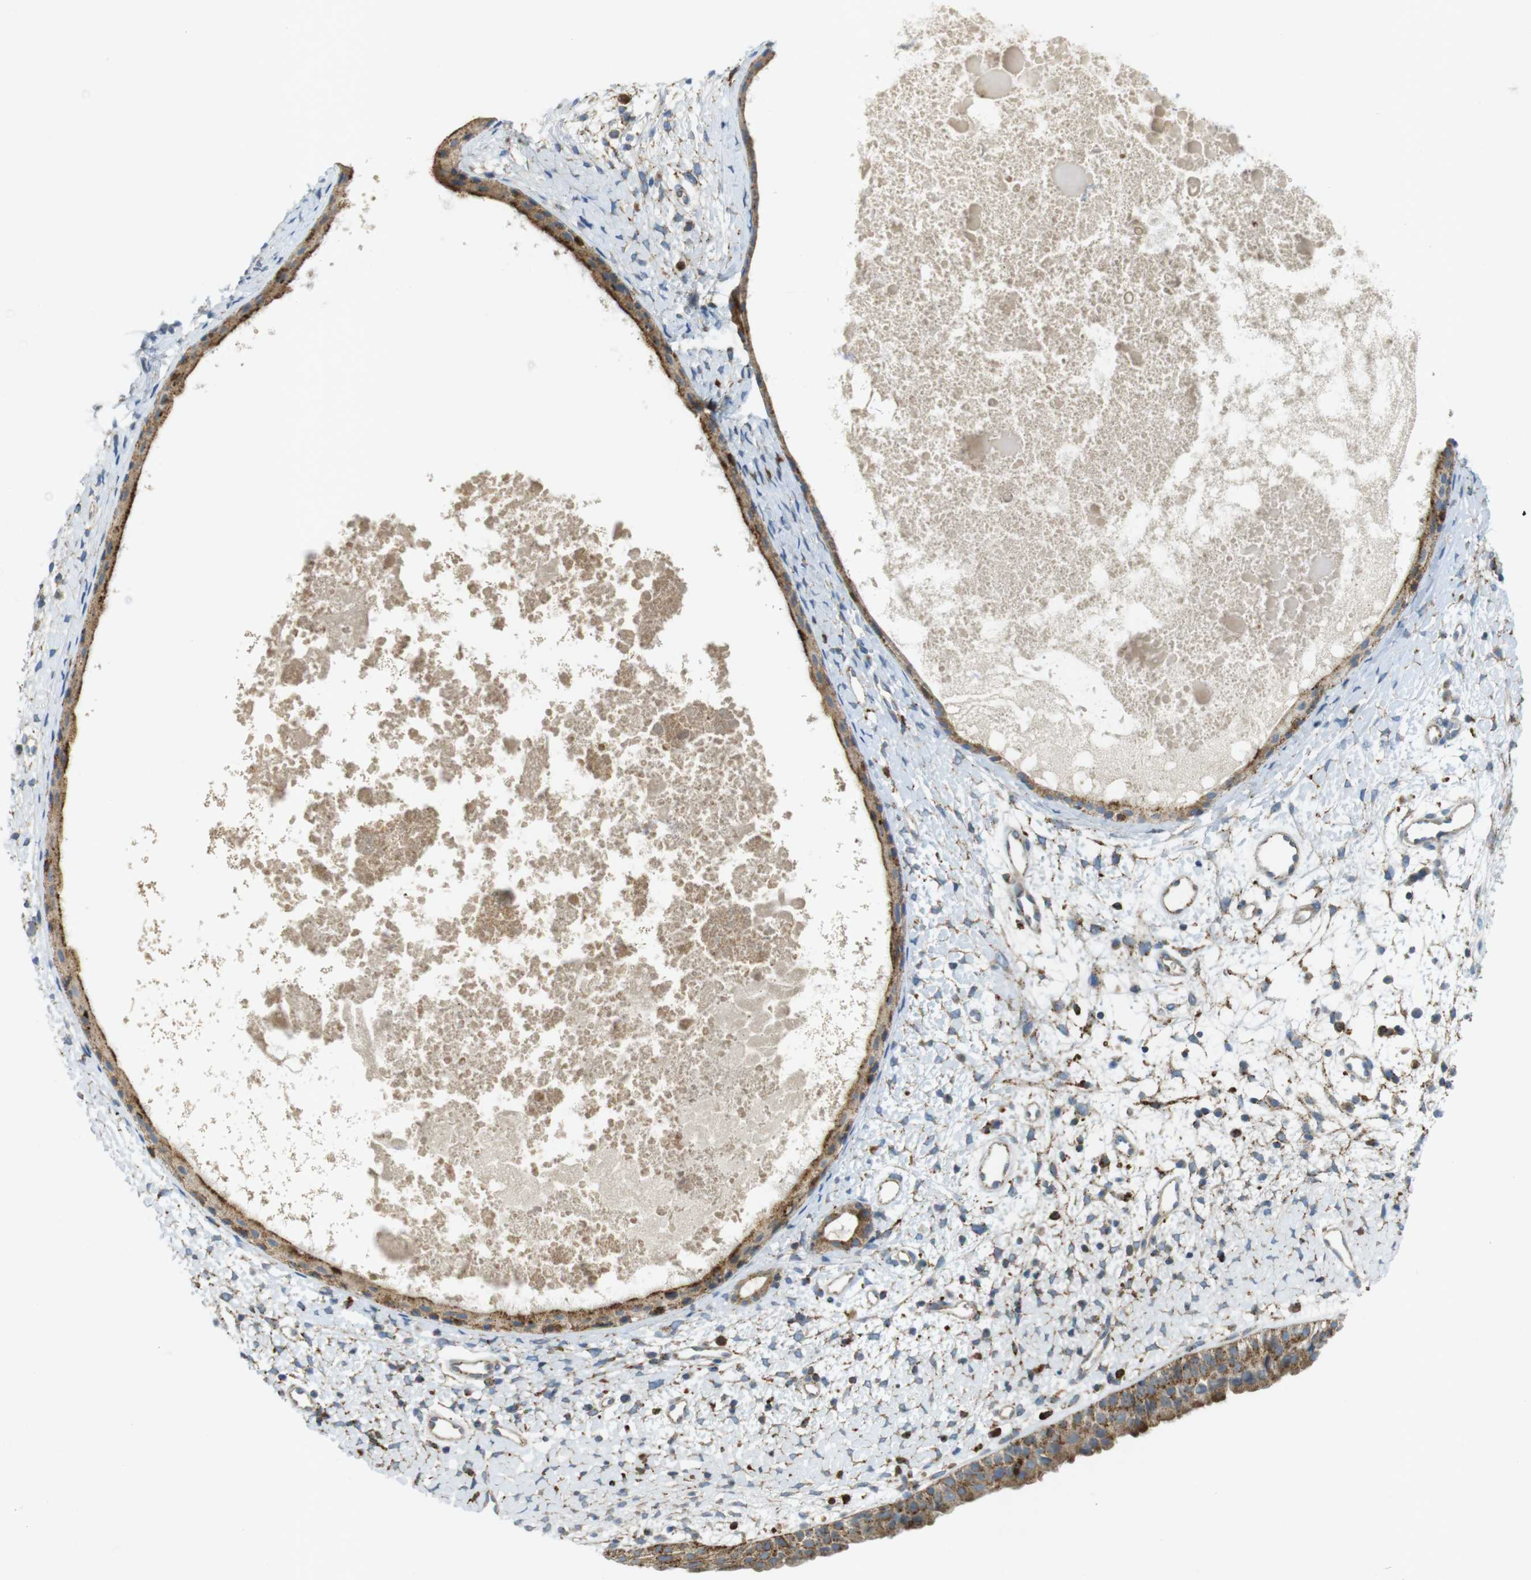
{"staining": {"intensity": "strong", "quantity": ">75%", "location": "cytoplasmic/membranous"}, "tissue": "nasopharynx", "cell_type": "Respiratory epithelial cells", "image_type": "normal", "snomed": [{"axis": "morphology", "description": "Normal tissue, NOS"}, {"axis": "topography", "description": "Nasopharynx"}], "caption": "Respiratory epithelial cells exhibit high levels of strong cytoplasmic/membranous expression in about >75% of cells in benign nasopharynx.", "gene": "LAMP1", "patient": {"sex": "male", "age": 22}}